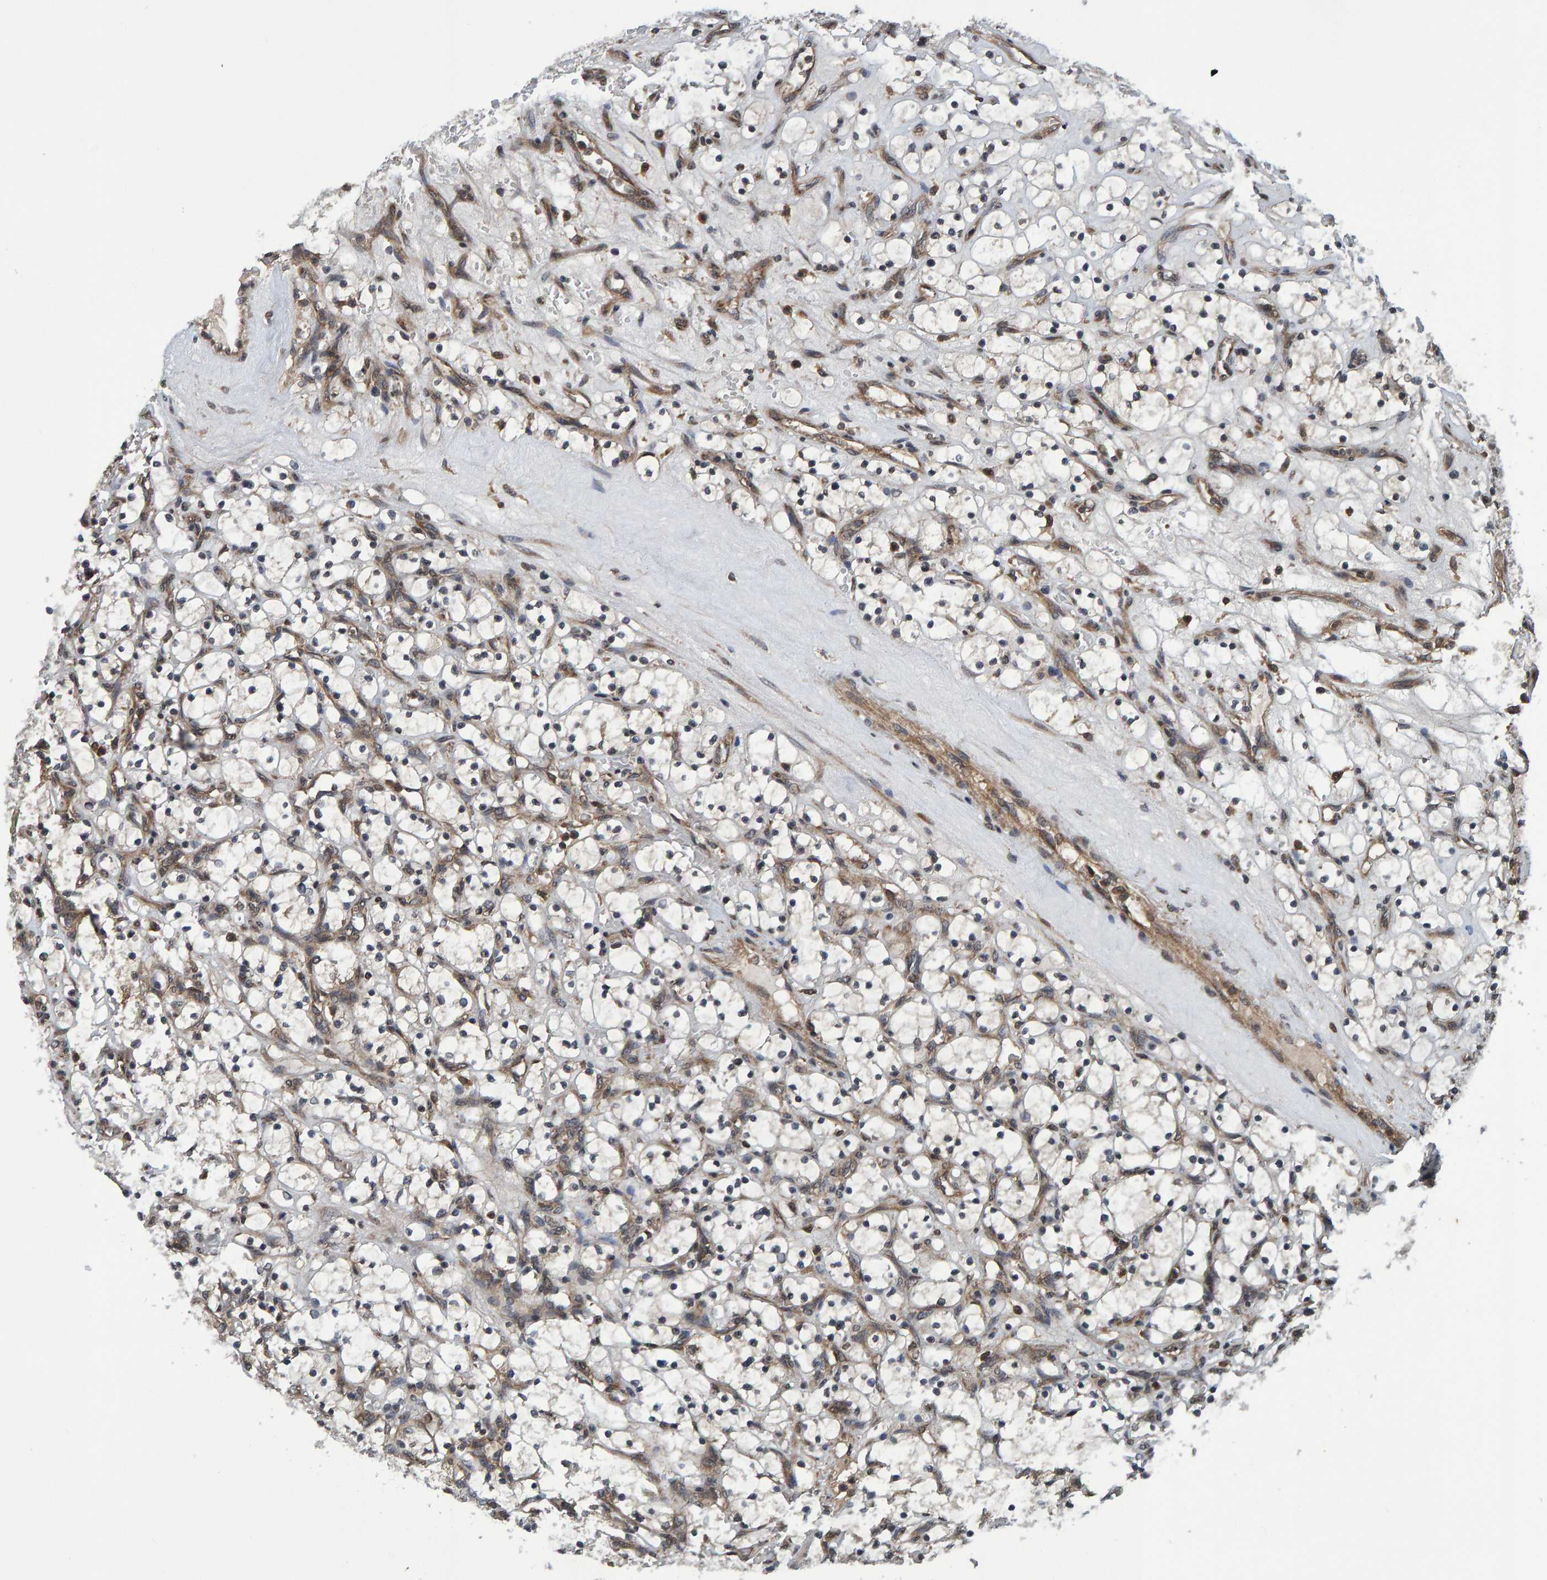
{"staining": {"intensity": "weak", "quantity": "<25%", "location": "cytoplasmic/membranous"}, "tissue": "renal cancer", "cell_type": "Tumor cells", "image_type": "cancer", "snomed": [{"axis": "morphology", "description": "Adenocarcinoma, NOS"}, {"axis": "topography", "description": "Kidney"}], "caption": "Adenocarcinoma (renal) was stained to show a protein in brown. There is no significant positivity in tumor cells.", "gene": "GAB2", "patient": {"sex": "female", "age": 69}}